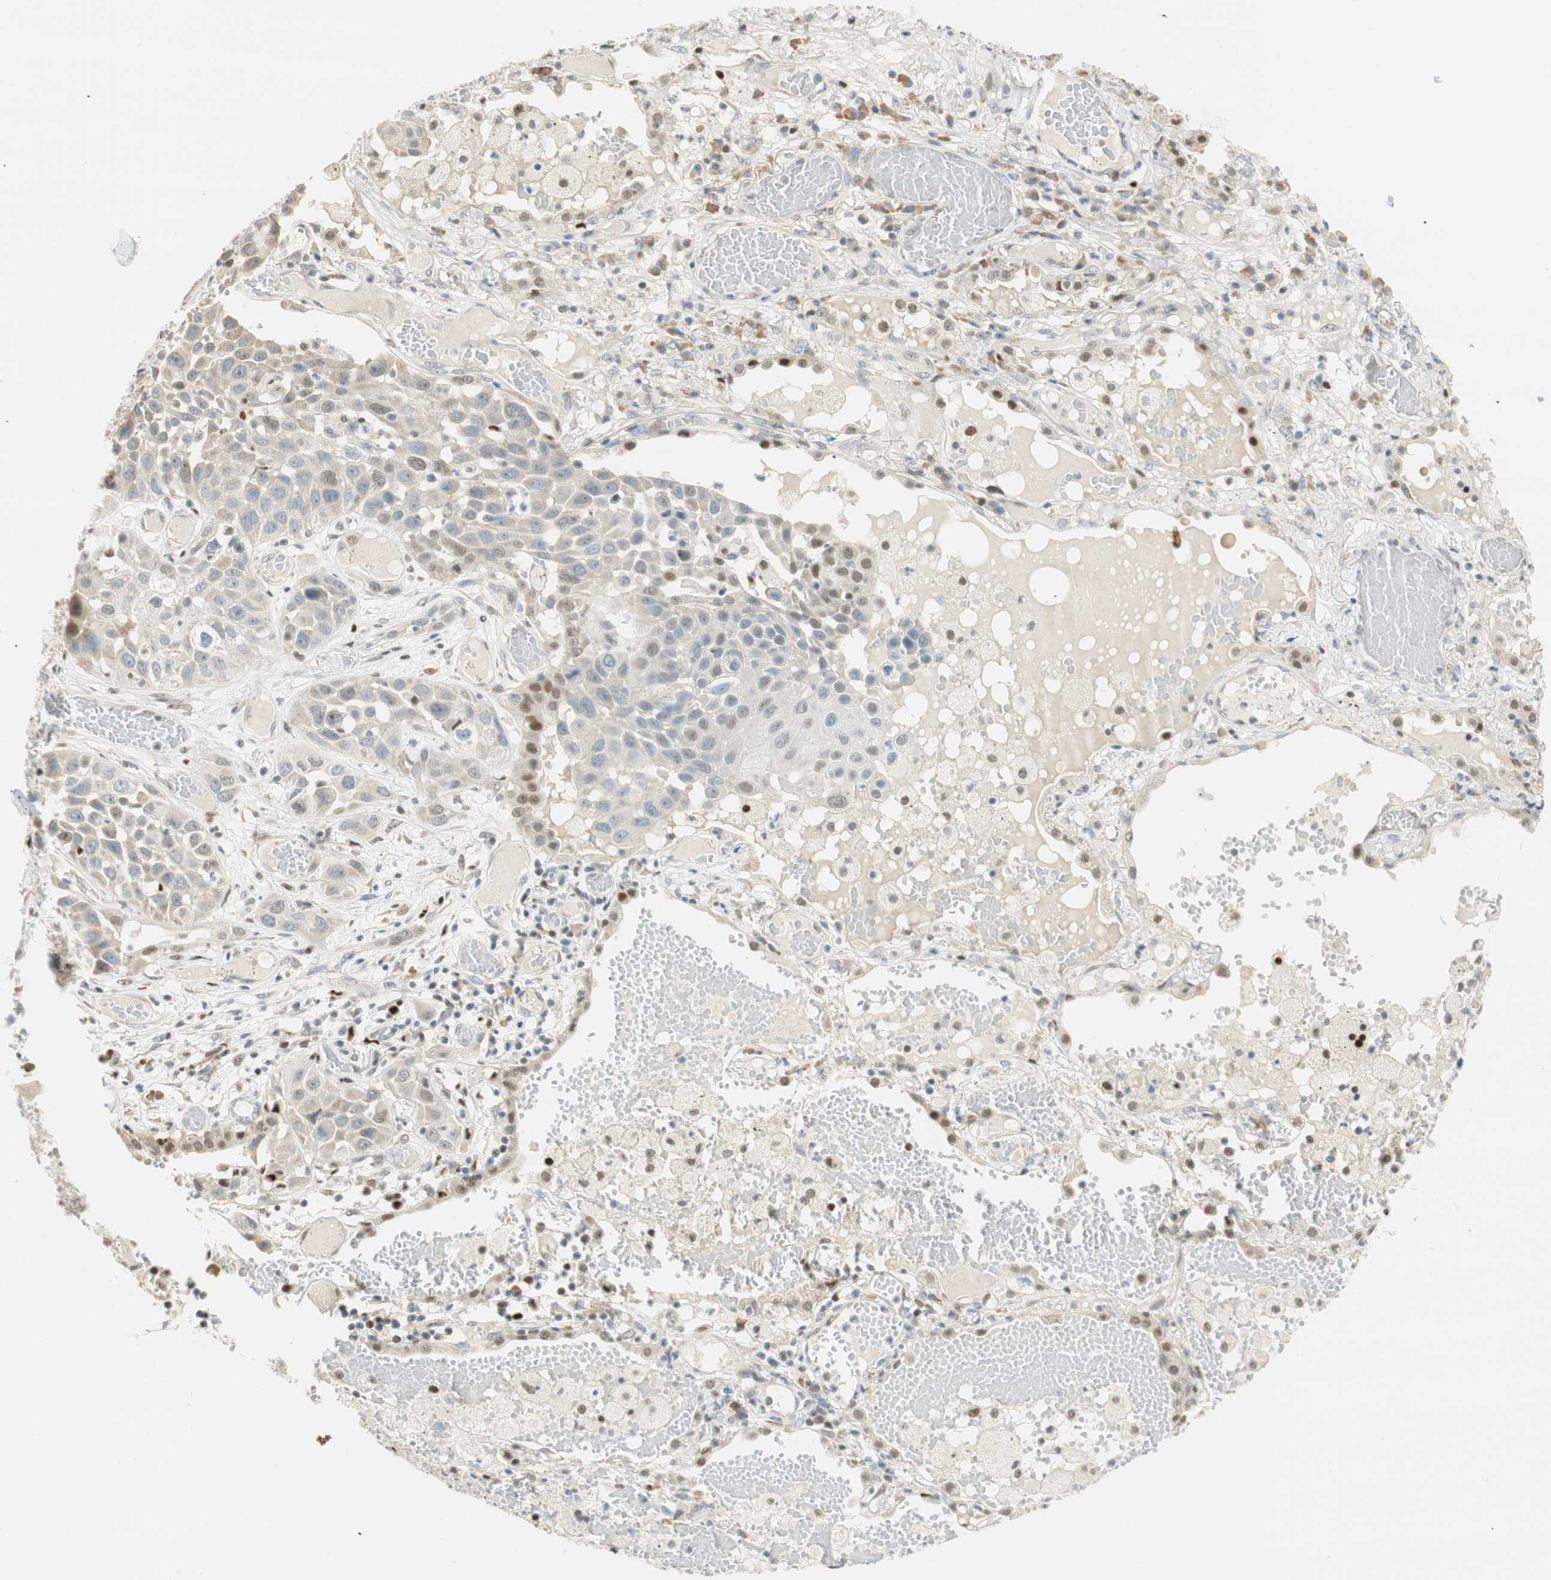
{"staining": {"intensity": "weak", "quantity": "<25%", "location": "cytoplasmic/membranous"}, "tissue": "lung cancer", "cell_type": "Tumor cells", "image_type": "cancer", "snomed": [{"axis": "morphology", "description": "Squamous cell carcinoma, NOS"}, {"axis": "topography", "description": "Lung"}], "caption": "Immunohistochemistry (IHC) of human lung cancer reveals no positivity in tumor cells.", "gene": "MSX2", "patient": {"sex": "male", "age": 71}}